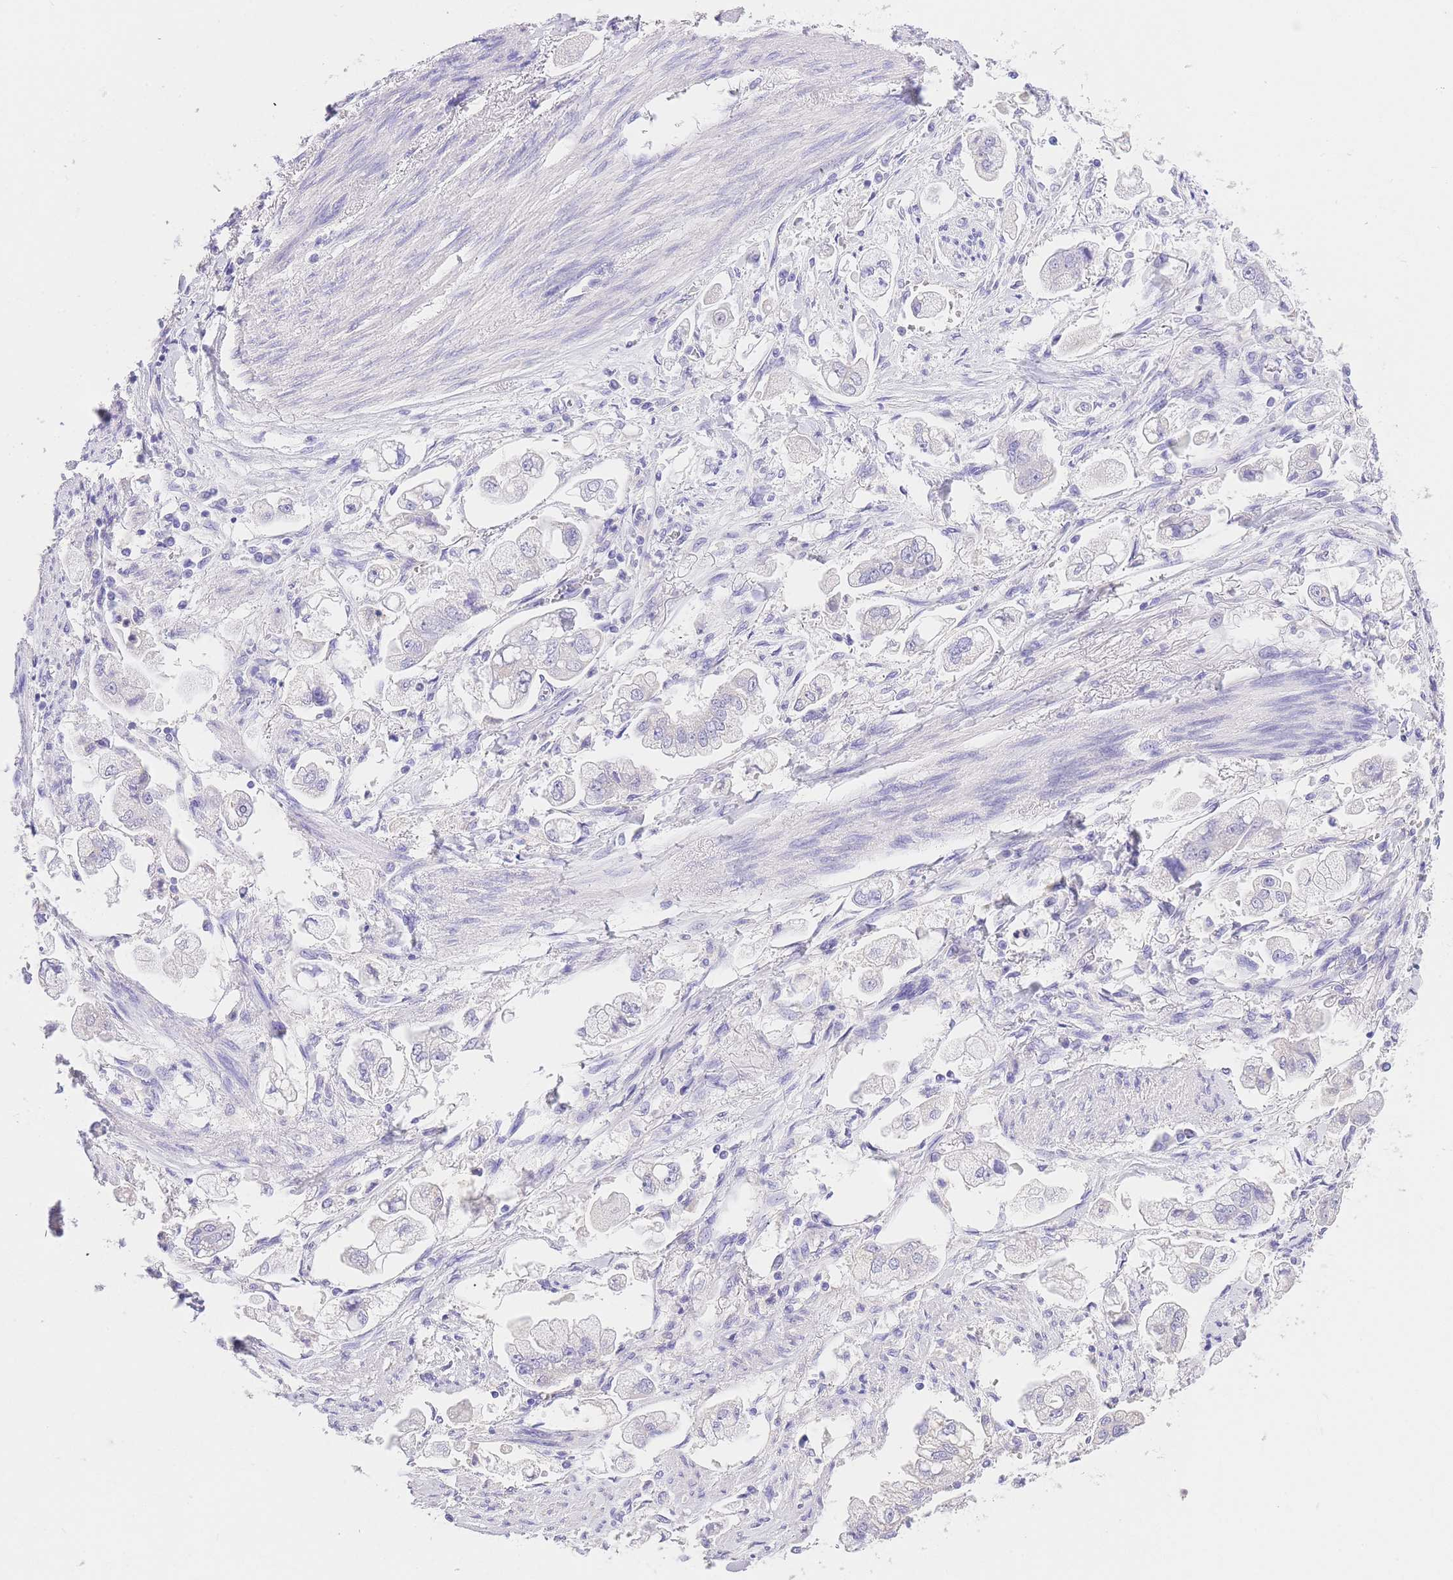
{"staining": {"intensity": "negative", "quantity": "none", "location": "none"}, "tissue": "stomach cancer", "cell_type": "Tumor cells", "image_type": "cancer", "snomed": [{"axis": "morphology", "description": "Adenocarcinoma, NOS"}, {"axis": "topography", "description": "Stomach"}], "caption": "The IHC histopathology image has no significant expression in tumor cells of stomach cancer tissue. (DAB immunohistochemistry (IHC) with hematoxylin counter stain).", "gene": "EPN2", "patient": {"sex": "male", "age": 62}}